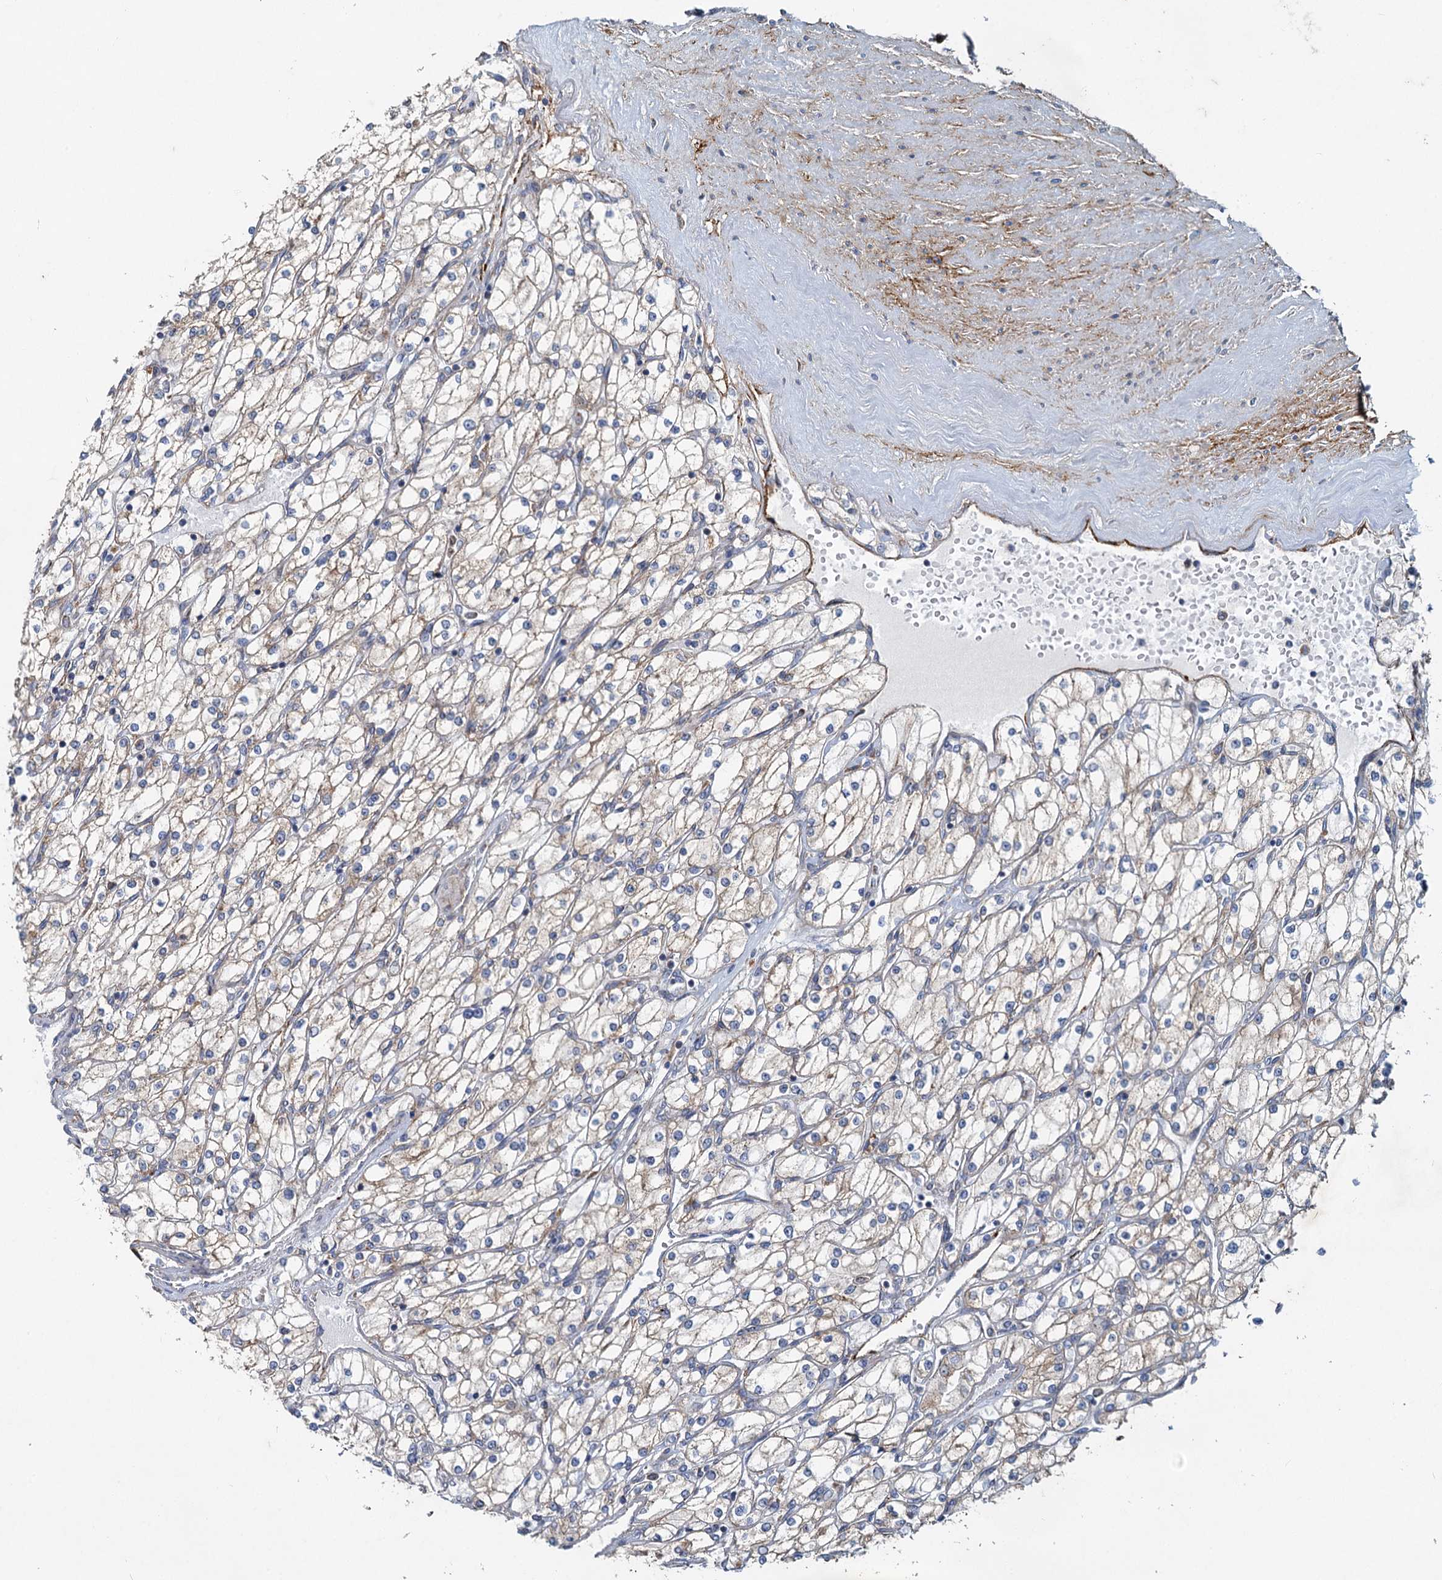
{"staining": {"intensity": "weak", "quantity": "25%-75%", "location": "cytoplasmic/membranous"}, "tissue": "renal cancer", "cell_type": "Tumor cells", "image_type": "cancer", "snomed": [{"axis": "morphology", "description": "Adenocarcinoma, NOS"}, {"axis": "topography", "description": "Kidney"}], "caption": "High-magnification brightfield microscopy of adenocarcinoma (renal) stained with DAB (brown) and counterstained with hematoxylin (blue). tumor cells exhibit weak cytoplasmic/membranous positivity is seen in approximately25%-75% of cells. (Brightfield microscopy of DAB IHC at high magnification).", "gene": "ADCY2", "patient": {"sex": "male", "age": 80}}